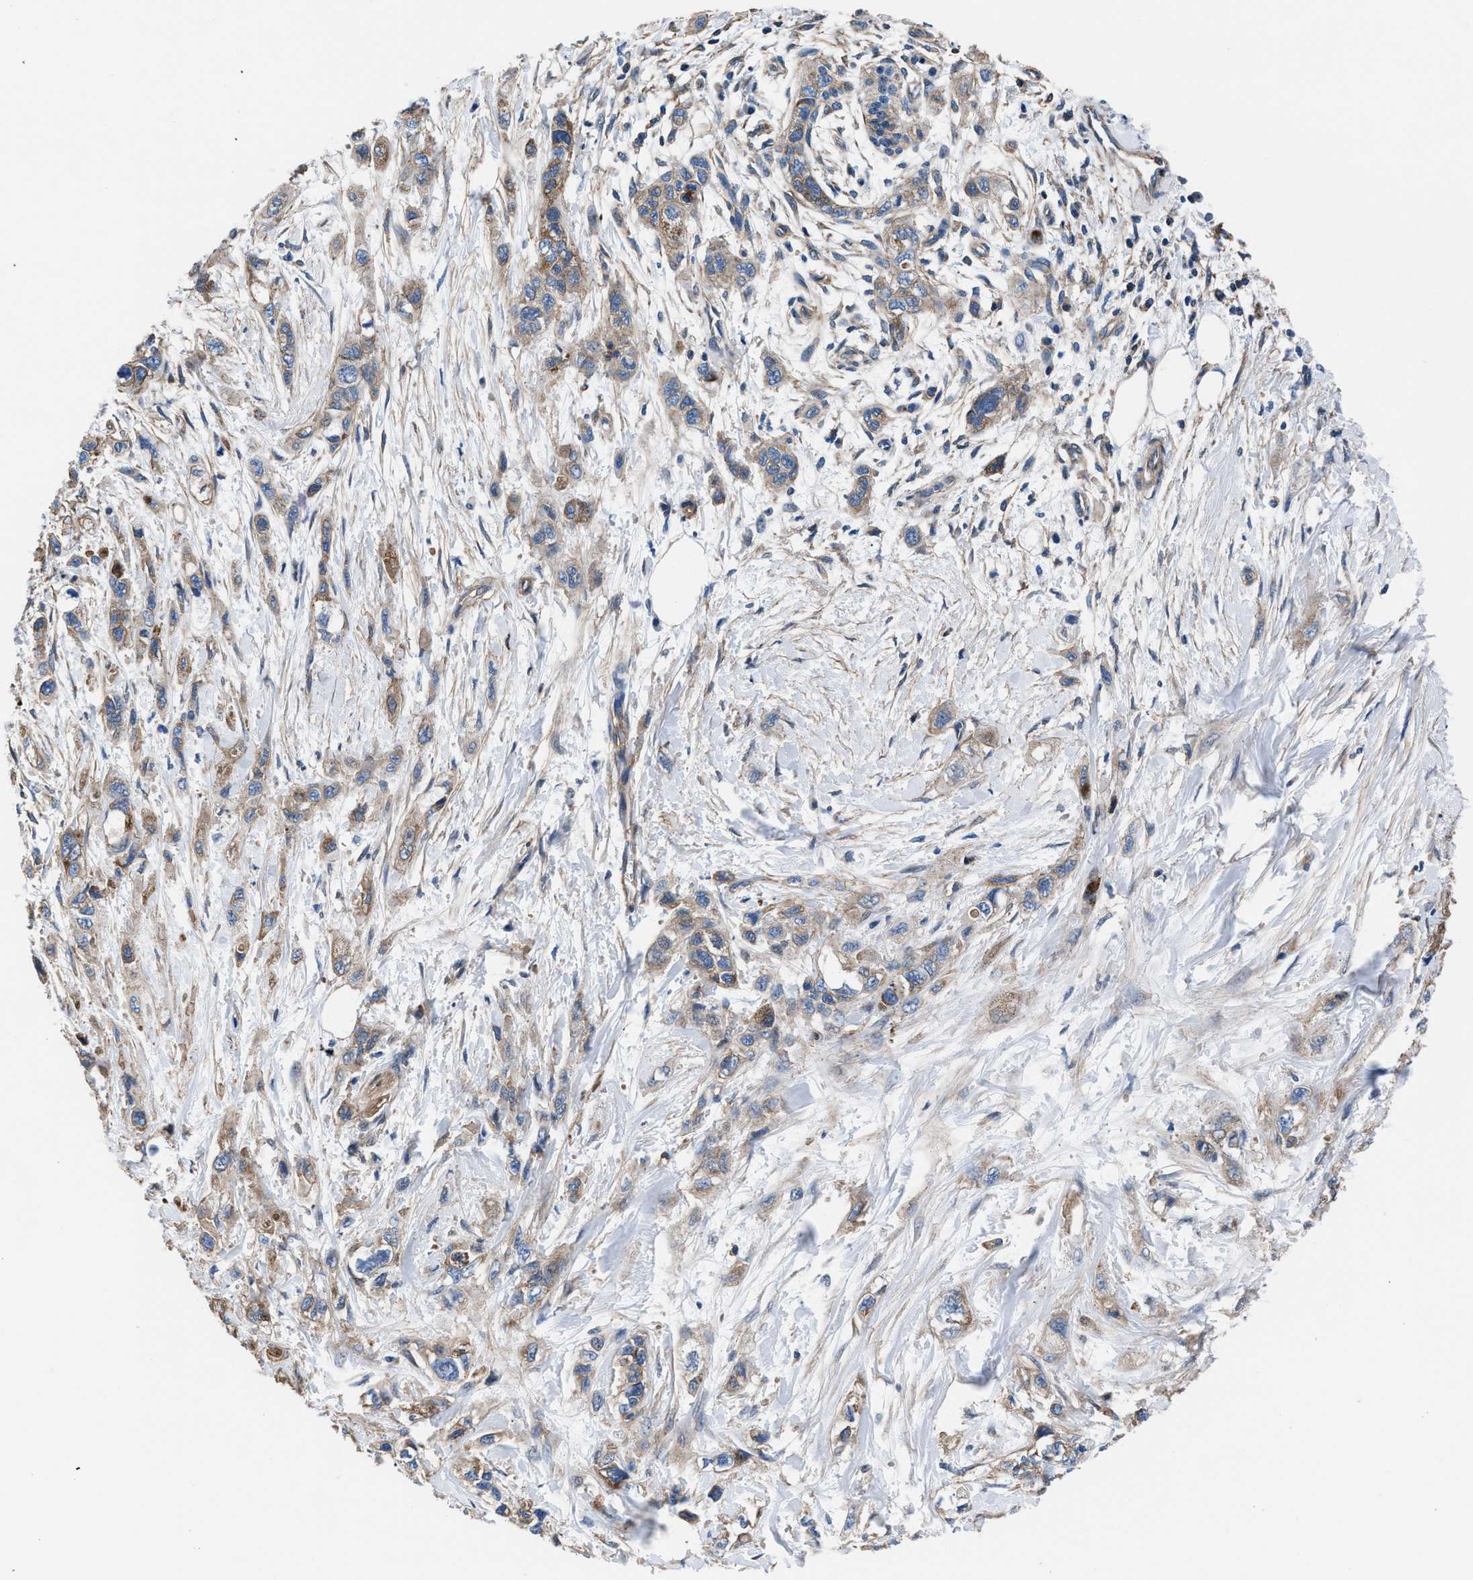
{"staining": {"intensity": "moderate", "quantity": ">75%", "location": "cytoplasmic/membranous"}, "tissue": "pancreatic cancer", "cell_type": "Tumor cells", "image_type": "cancer", "snomed": [{"axis": "morphology", "description": "Adenocarcinoma, NOS"}, {"axis": "topography", "description": "Pancreas"}], "caption": "There is medium levels of moderate cytoplasmic/membranous staining in tumor cells of pancreatic adenocarcinoma, as demonstrated by immunohistochemical staining (brown color).", "gene": "NKTR", "patient": {"sex": "male", "age": 74}}